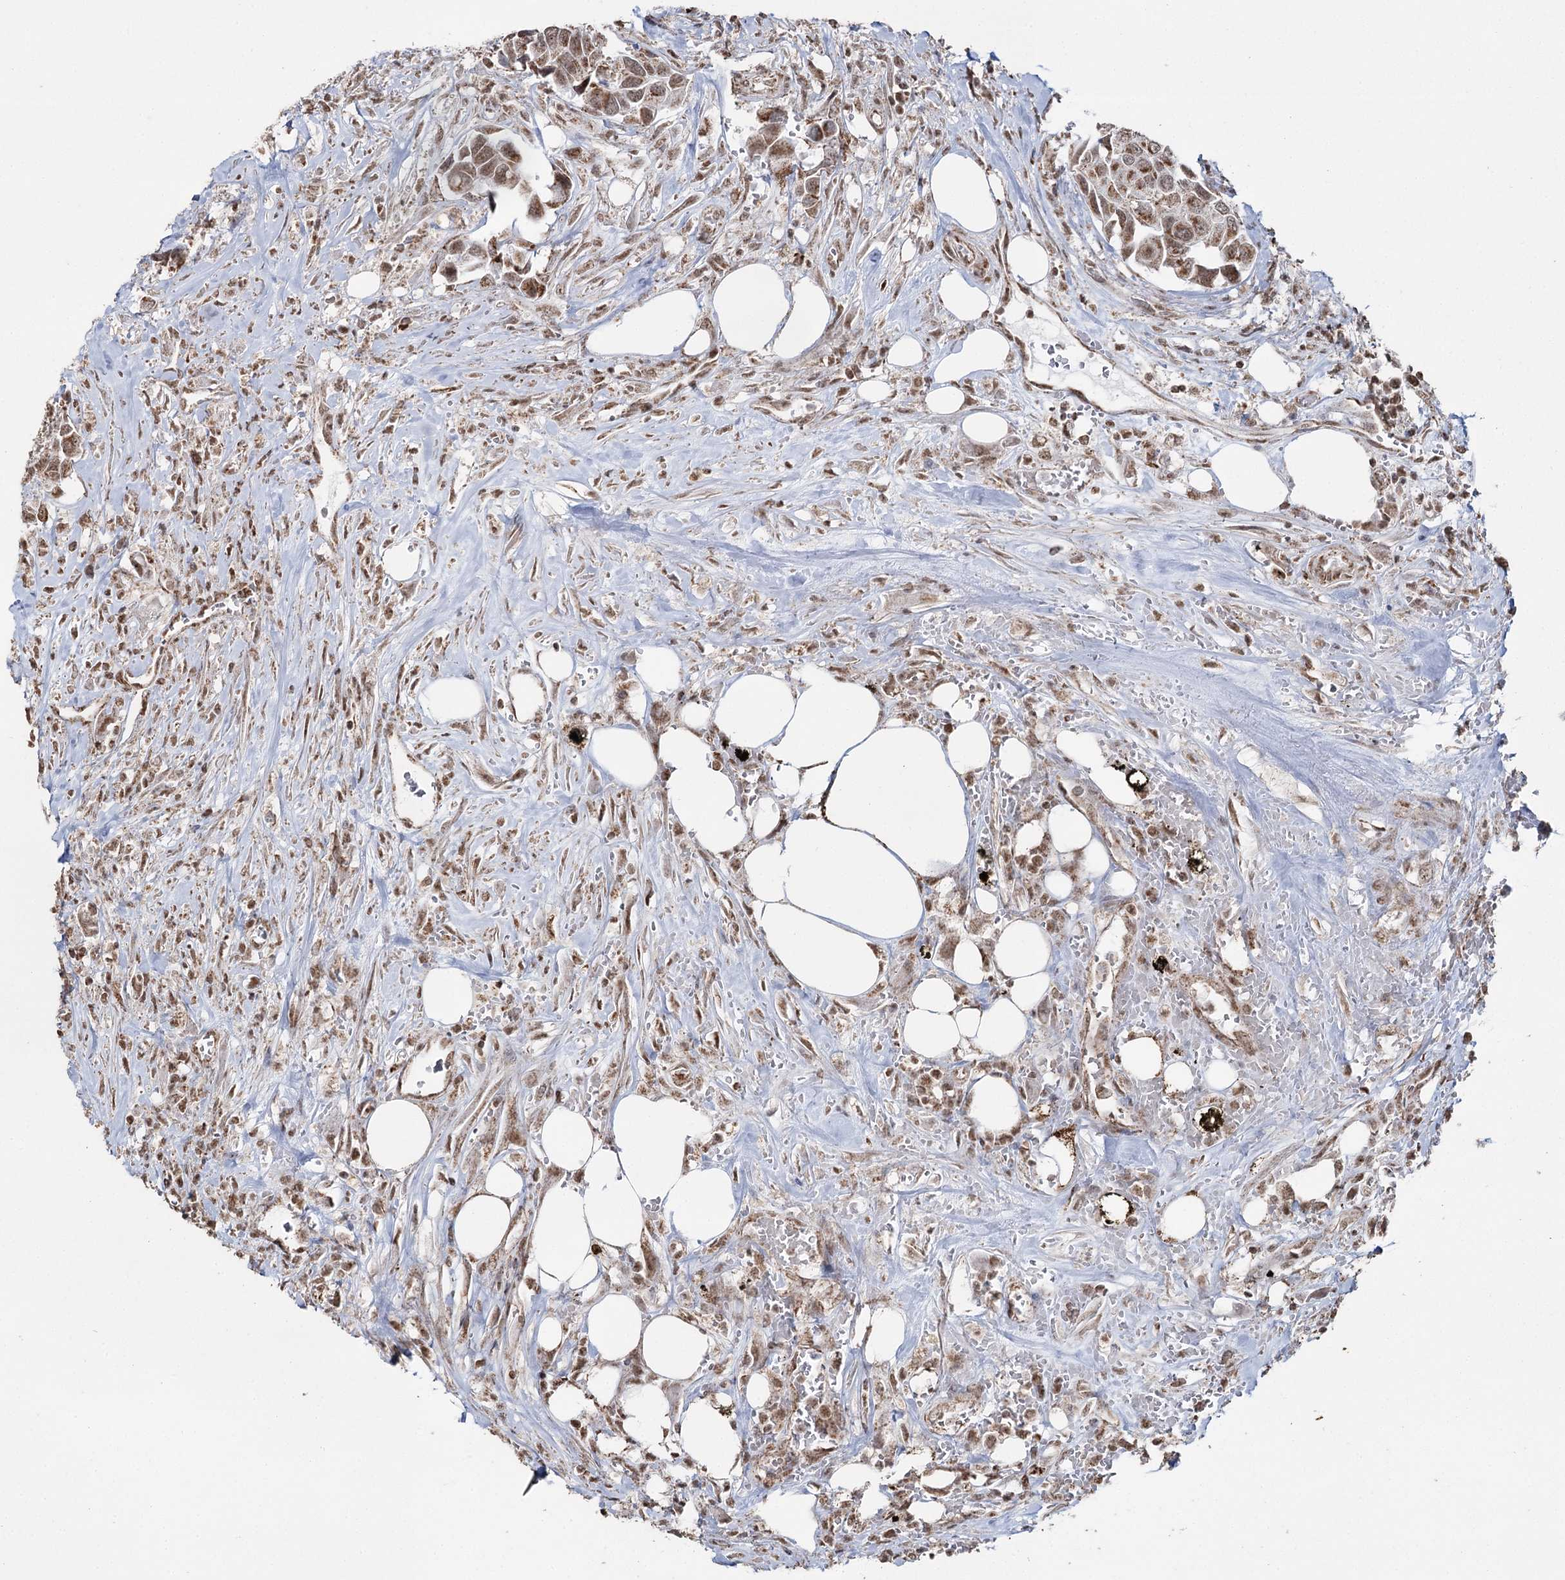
{"staining": {"intensity": "moderate", "quantity": ">75%", "location": "cytoplasmic/membranous,nuclear"}, "tissue": "urothelial cancer", "cell_type": "Tumor cells", "image_type": "cancer", "snomed": [{"axis": "morphology", "description": "Urothelial carcinoma, High grade"}, {"axis": "topography", "description": "Urinary bladder"}], "caption": "This histopathology image displays urothelial carcinoma (high-grade) stained with immunohistochemistry (IHC) to label a protein in brown. The cytoplasmic/membranous and nuclear of tumor cells show moderate positivity for the protein. Nuclei are counter-stained blue.", "gene": "PDHX", "patient": {"sex": "male", "age": 74}}